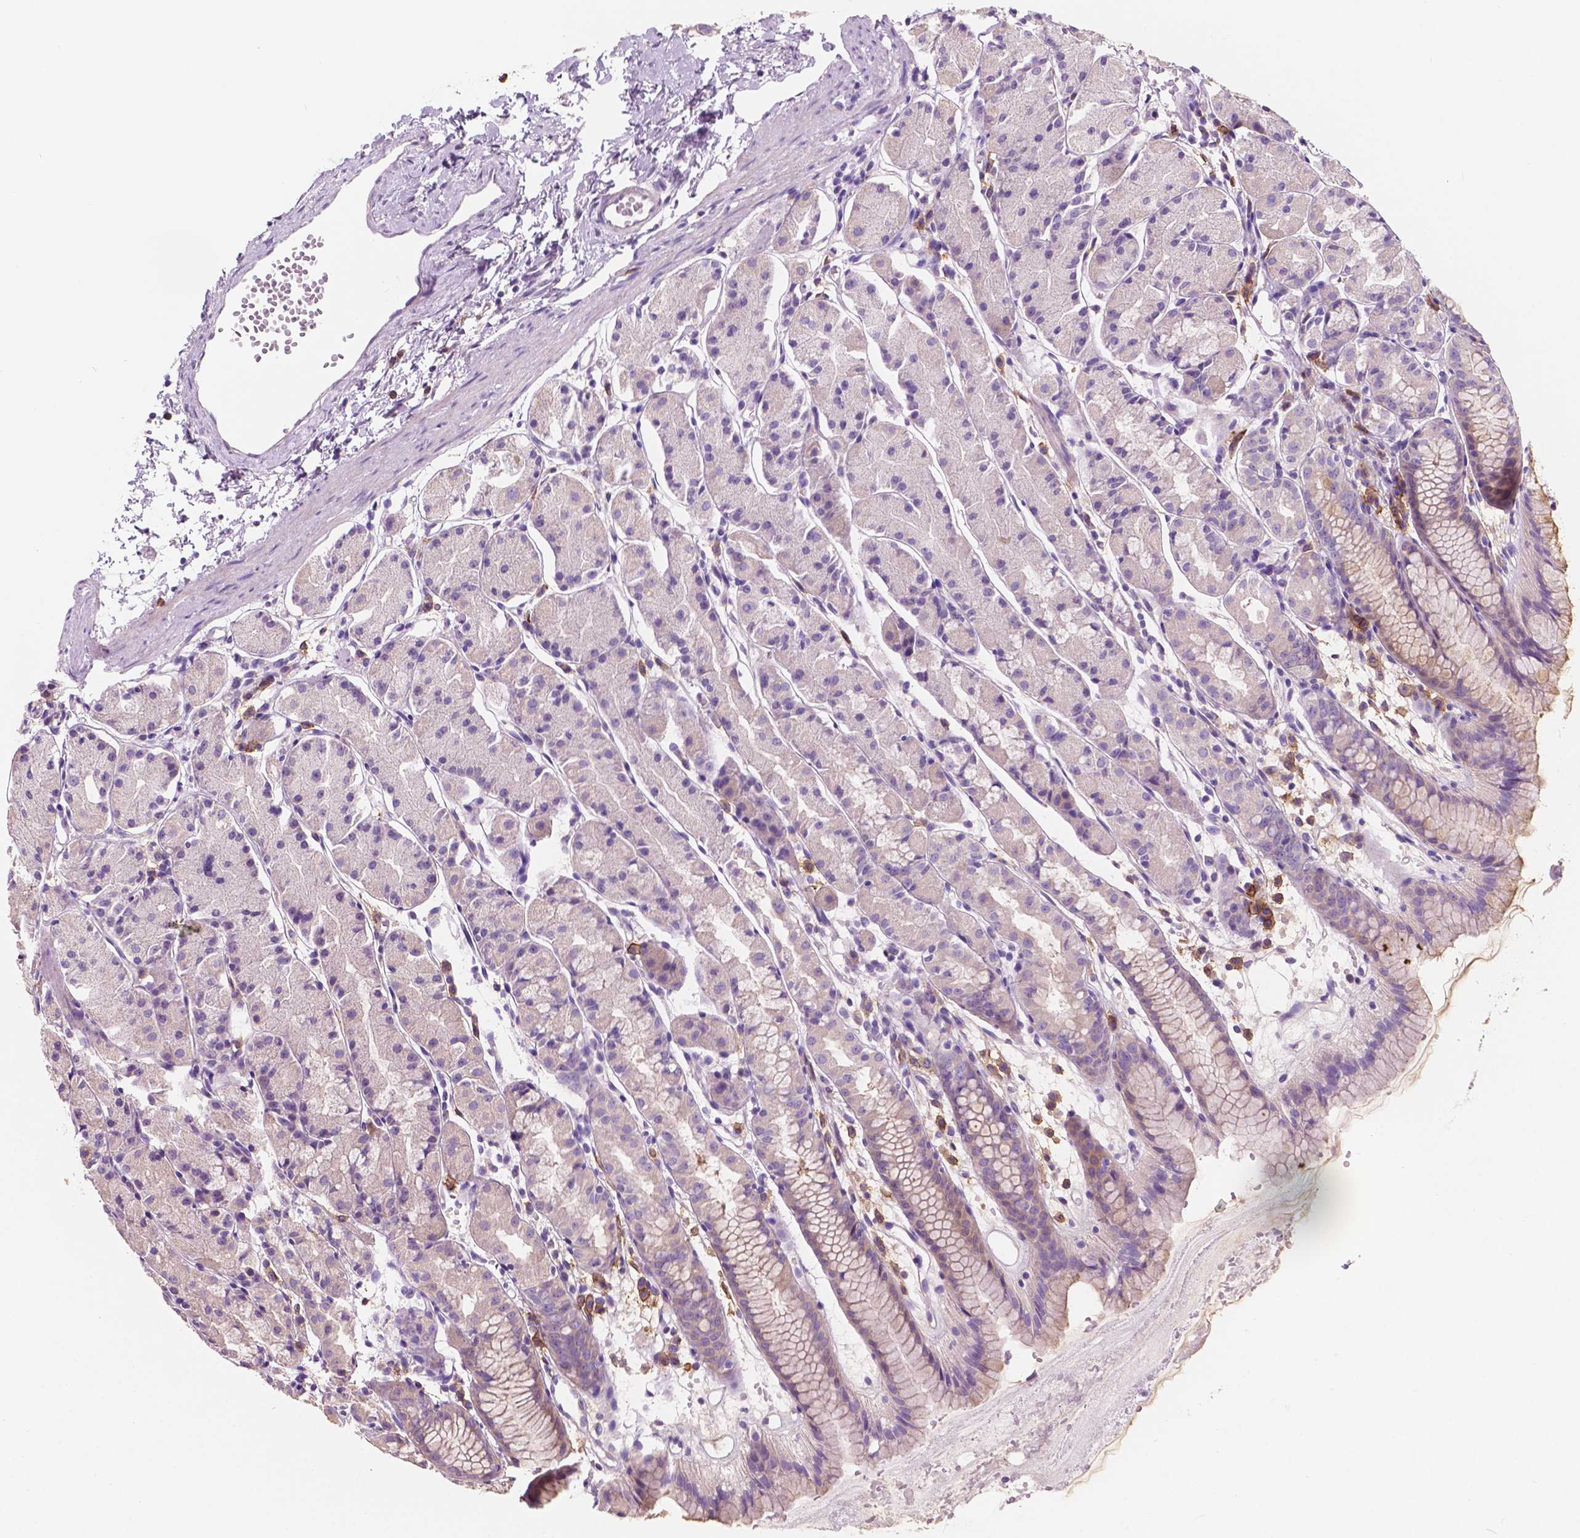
{"staining": {"intensity": "negative", "quantity": "none", "location": "none"}, "tissue": "stomach", "cell_type": "Glandular cells", "image_type": "normal", "snomed": [{"axis": "morphology", "description": "Normal tissue, NOS"}, {"axis": "topography", "description": "Stomach, upper"}], "caption": "Protein analysis of unremarkable stomach displays no significant expression in glandular cells. (DAB (3,3'-diaminobenzidine) immunohistochemistry (IHC), high magnification).", "gene": "SEMA4A", "patient": {"sex": "male", "age": 47}}